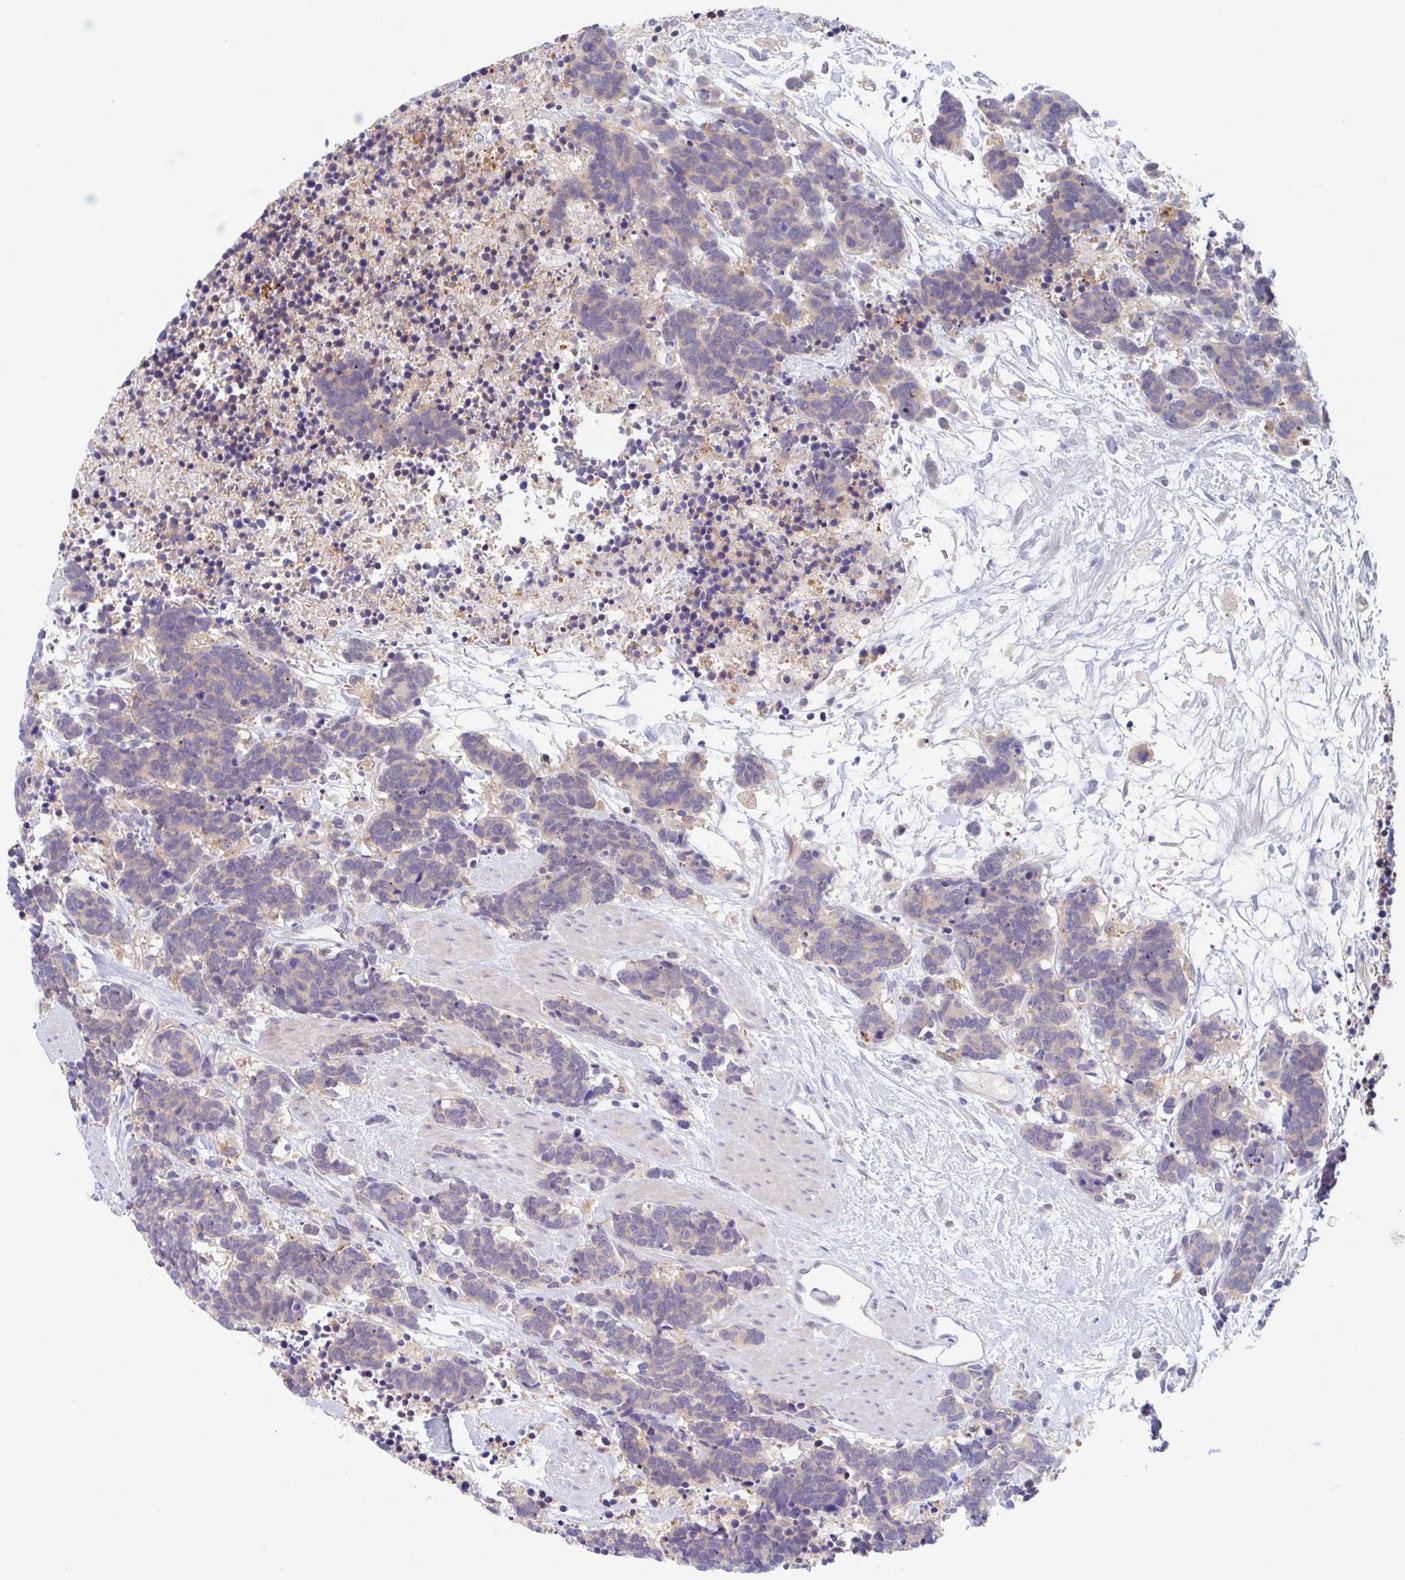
{"staining": {"intensity": "weak", "quantity": "25%-75%", "location": "cytoplasmic/membranous"}, "tissue": "carcinoid", "cell_type": "Tumor cells", "image_type": "cancer", "snomed": [{"axis": "morphology", "description": "Carcinoma, NOS"}, {"axis": "morphology", "description": "Carcinoid, malignant, NOS"}, {"axis": "topography", "description": "Prostate"}], "caption": "About 25%-75% of tumor cells in carcinoid (malignant) show weak cytoplasmic/membranous protein positivity as visualized by brown immunohistochemical staining.", "gene": "TMEM86A", "patient": {"sex": "male", "age": 57}}